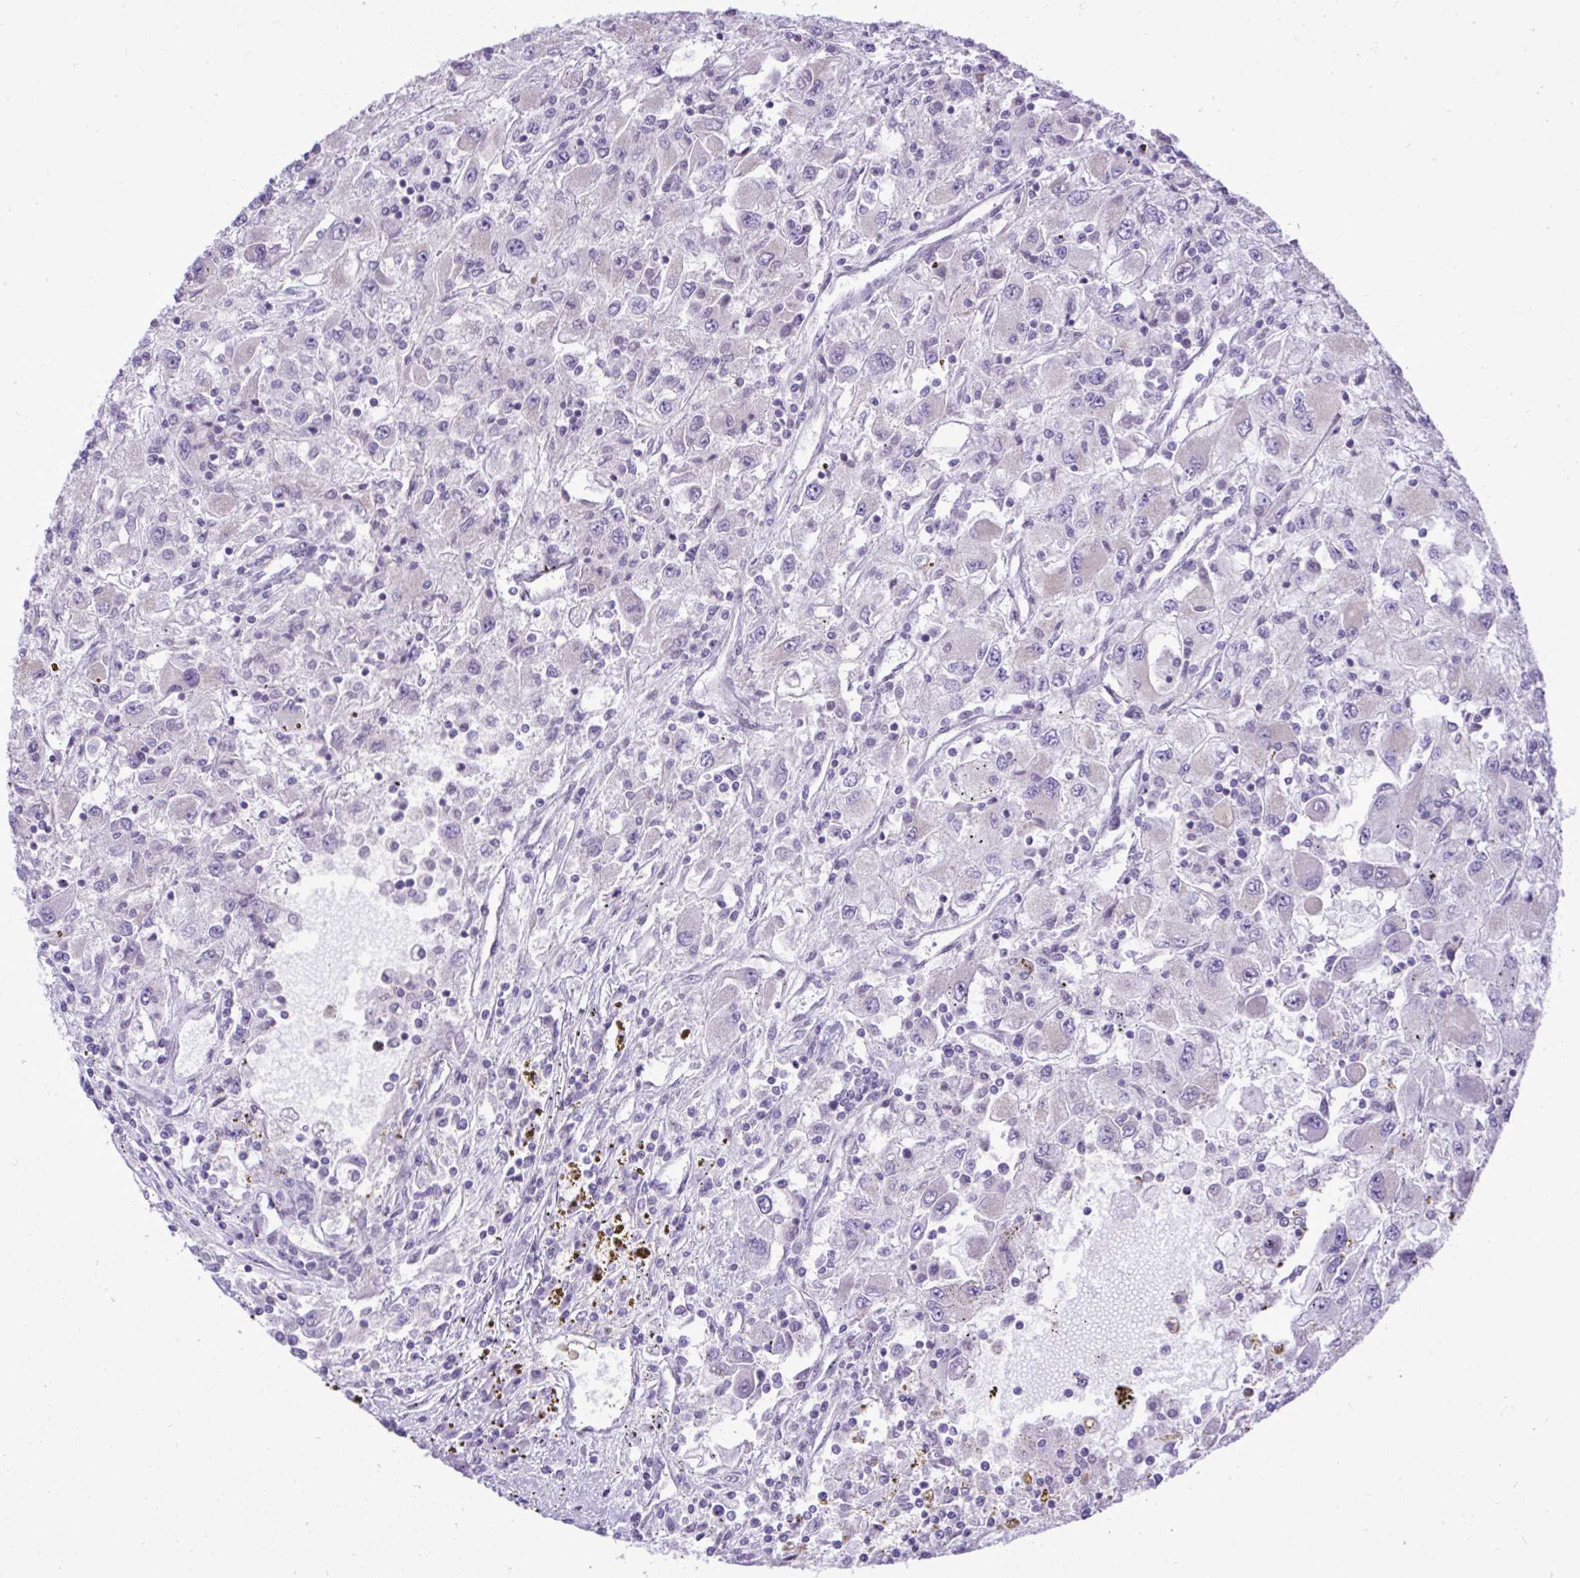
{"staining": {"intensity": "negative", "quantity": "none", "location": "none"}, "tissue": "renal cancer", "cell_type": "Tumor cells", "image_type": "cancer", "snomed": [{"axis": "morphology", "description": "Adenocarcinoma, NOS"}, {"axis": "topography", "description": "Kidney"}], "caption": "DAB immunohistochemical staining of human adenocarcinoma (renal) reveals no significant positivity in tumor cells.", "gene": "SPAG1", "patient": {"sex": "female", "age": 67}}